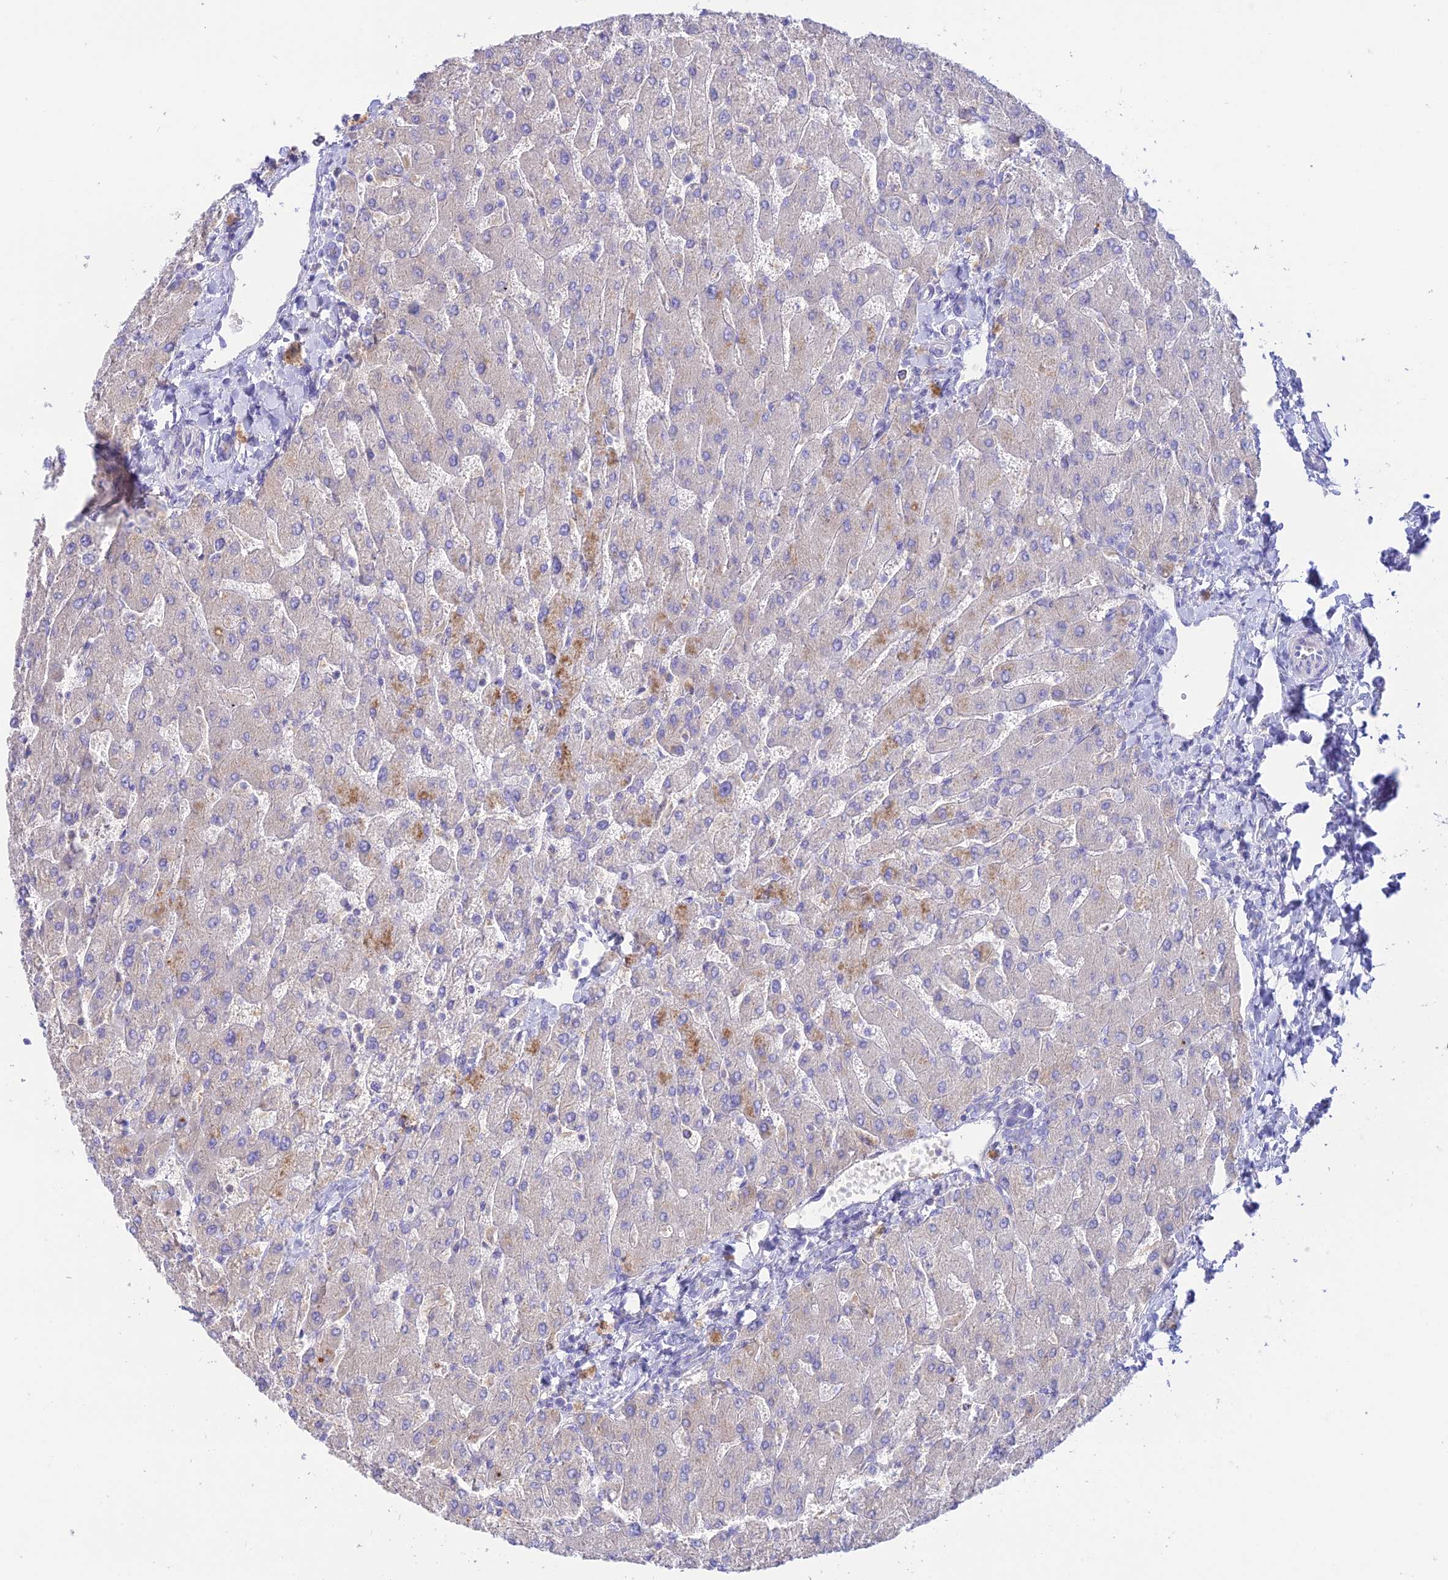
{"staining": {"intensity": "weak", "quantity": "<25%", "location": "cytoplasmic/membranous"}, "tissue": "liver", "cell_type": "Cholangiocytes", "image_type": "normal", "snomed": [{"axis": "morphology", "description": "Normal tissue, NOS"}, {"axis": "topography", "description": "Liver"}], "caption": "High power microscopy micrograph of an immunohistochemistry image of unremarkable liver, revealing no significant expression in cholangiocytes. The staining was performed using DAB to visualize the protein expression in brown, while the nuclei were stained in blue with hematoxylin (Magnification: 20x).", "gene": "NLRP9", "patient": {"sex": "male", "age": 55}}